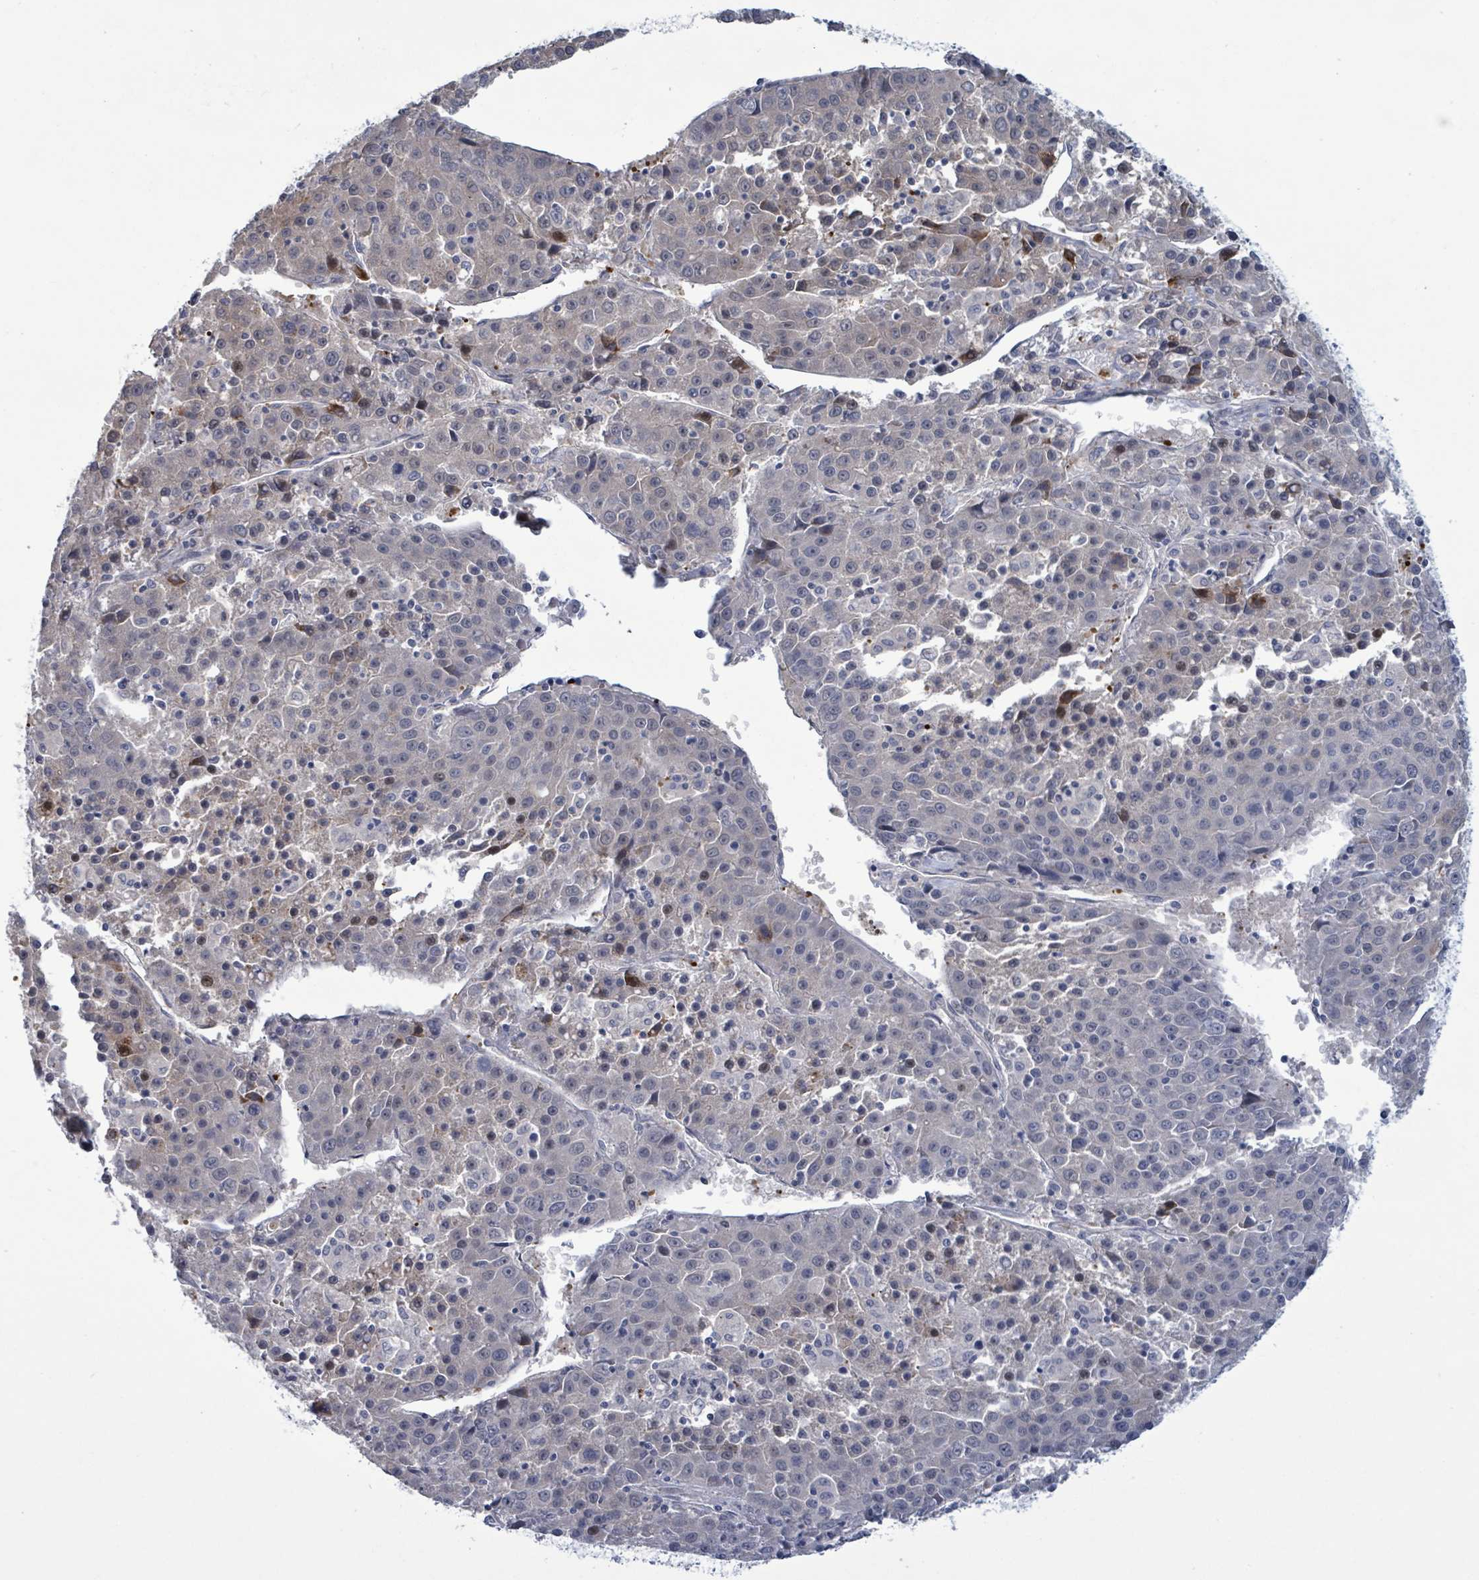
{"staining": {"intensity": "moderate", "quantity": "<25%", "location": "cytoplasmic/membranous"}, "tissue": "liver cancer", "cell_type": "Tumor cells", "image_type": "cancer", "snomed": [{"axis": "morphology", "description": "Carcinoma, Hepatocellular, NOS"}, {"axis": "topography", "description": "Liver"}], "caption": "Protein expression analysis of human hepatocellular carcinoma (liver) reveals moderate cytoplasmic/membranous positivity in approximately <25% of tumor cells.", "gene": "ZNF771", "patient": {"sex": "female", "age": 53}}